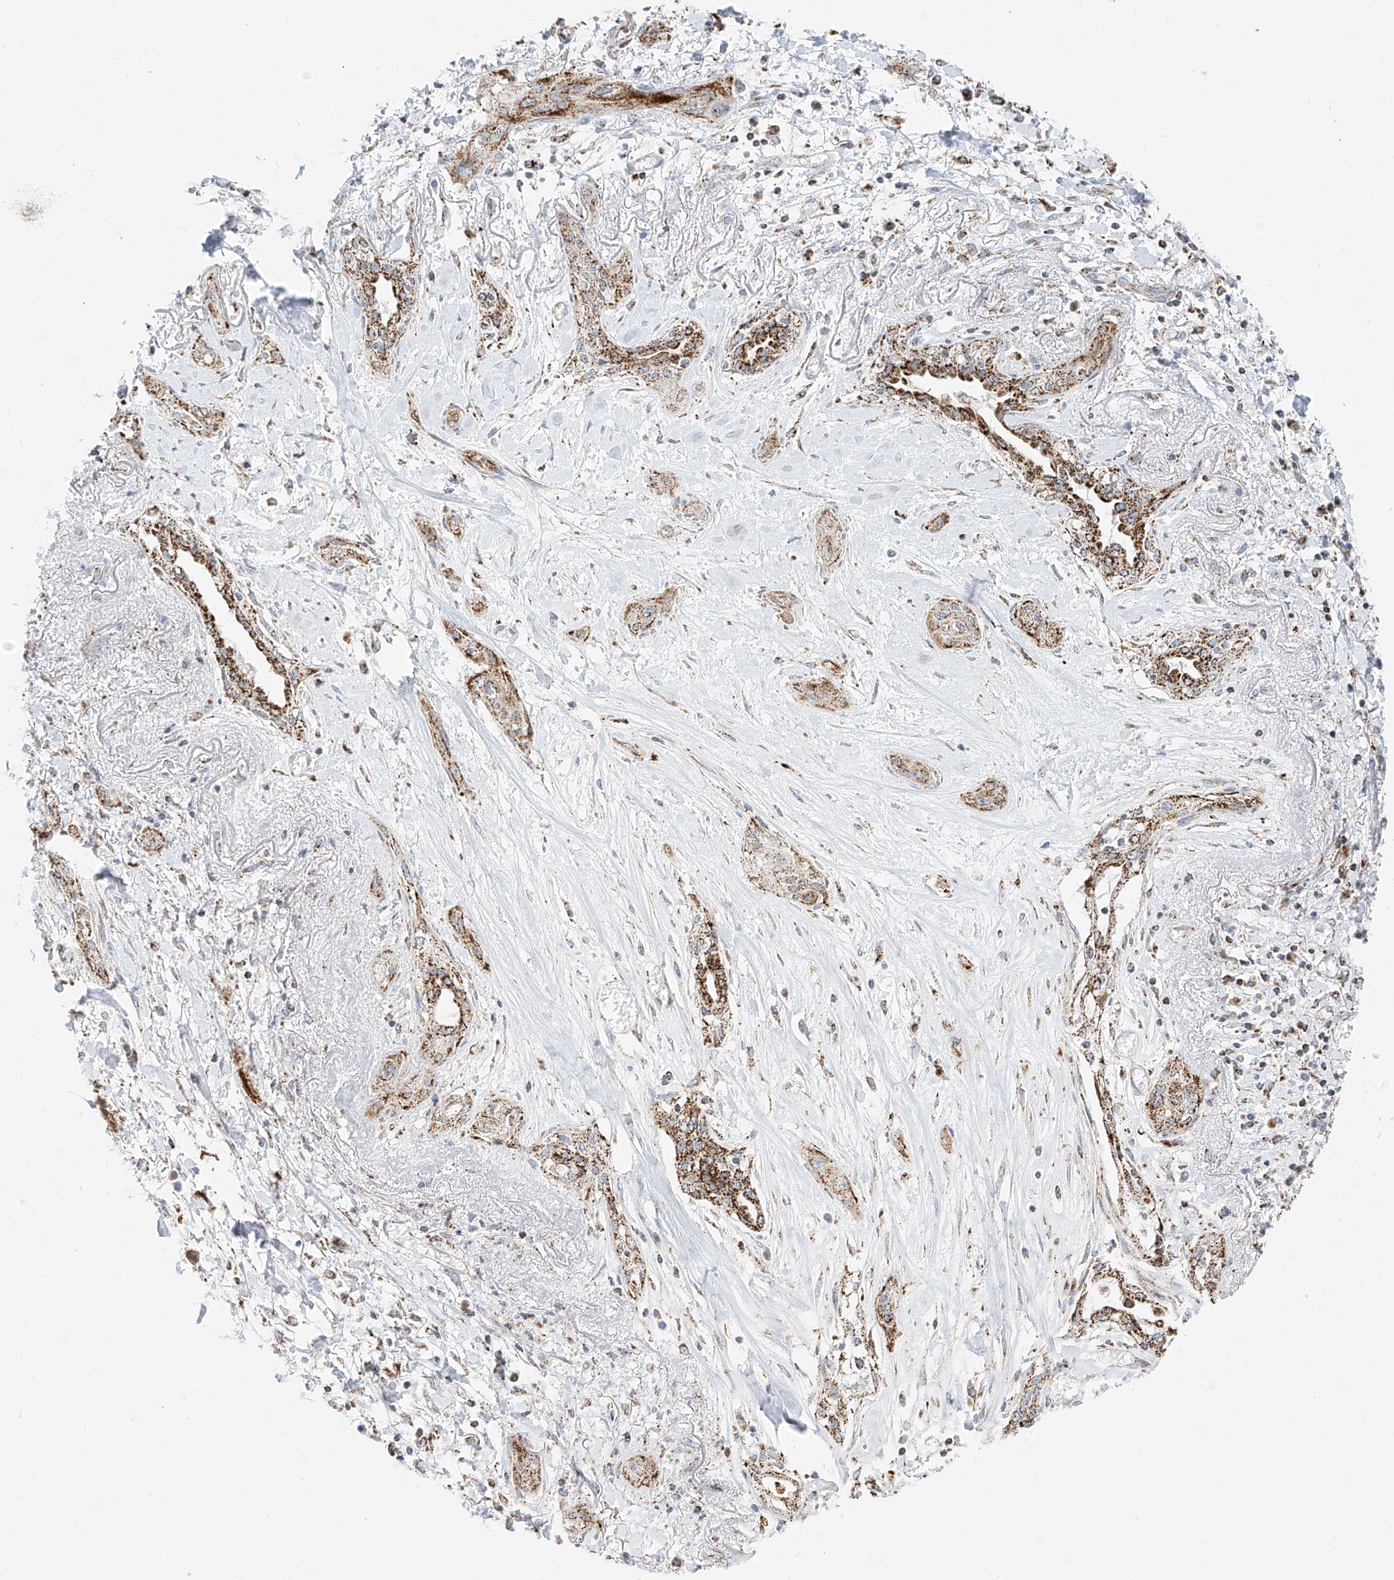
{"staining": {"intensity": "moderate", "quantity": ">75%", "location": "cytoplasmic/membranous"}, "tissue": "lung cancer", "cell_type": "Tumor cells", "image_type": "cancer", "snomed": [{"axis": "morphology", "description": "Squamous cell carcinoma, NOS"}, {"axis": "topography", "description": "Lung"}], "caption": "There is medium levels of moderate cytoplasmic/membranous staining in tumor cells of lung cancer, as demonstrated by immunohistochemical staining (brown color).", "gene": "ETHE1", "patient": {"sex": "female", "age": 47}}